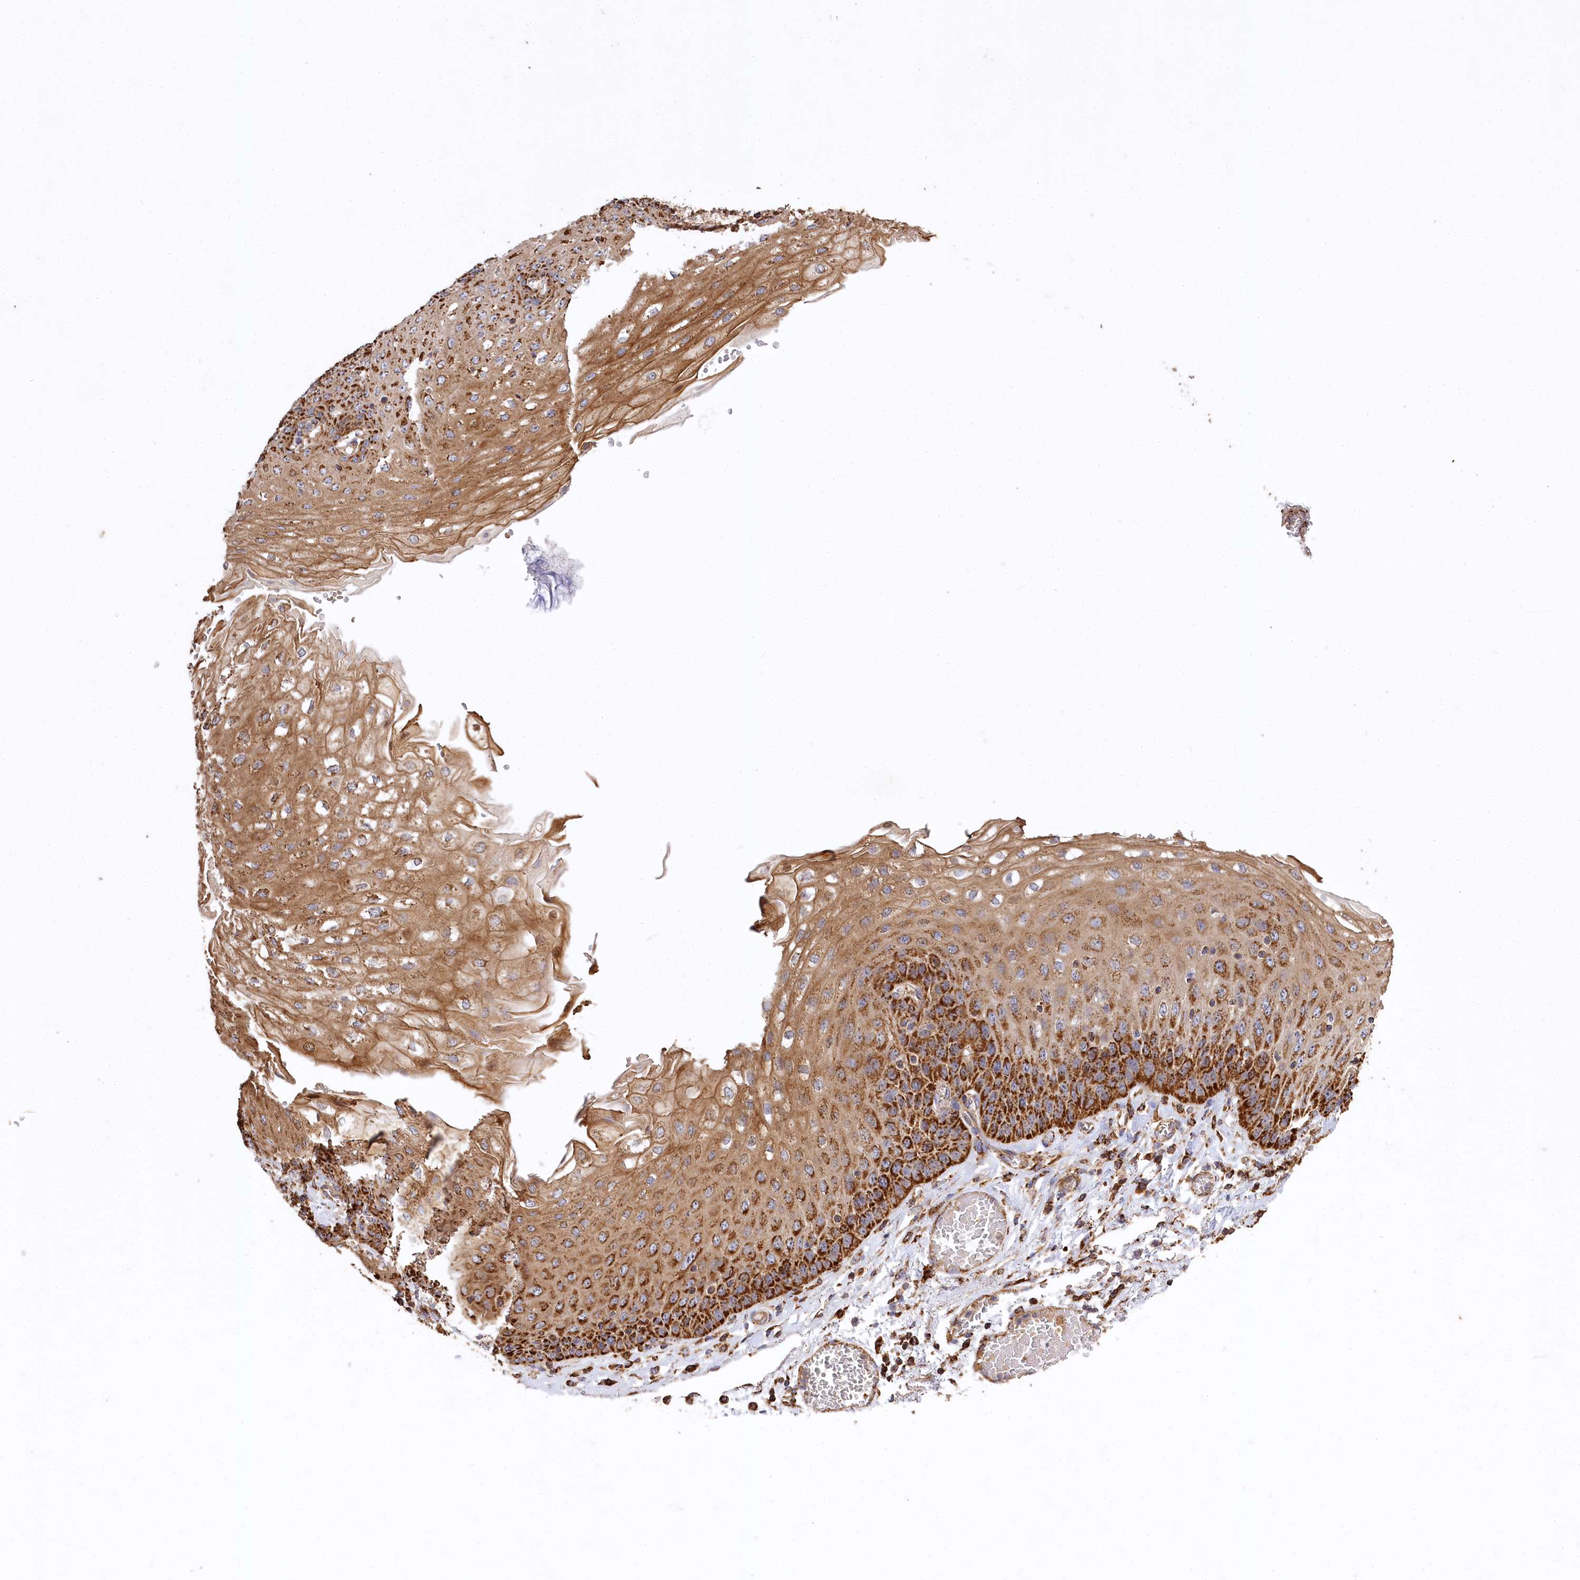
{"staining": {"intensity": "strong", "quantity": ">75%", "location": "cytoplasmic/membranous"}, "tissue": "esophagus", "cell_type": "Squamous epithelial cells", "image_type": "normal", "snomed": [{"axis": "morphology", "description": "Normal tissue, NOS"}, {"axis": "topography", "description": "Esophagus"}], "caption": "This photomicrograph demonstrates IHC staining of normal human esophagus, with high strong cytoplasmic/membranous positivity in approximately >75% of squamous epithelial cells.", "gene": "CARD19", "patient": {"sex": "male", "age": 81}}